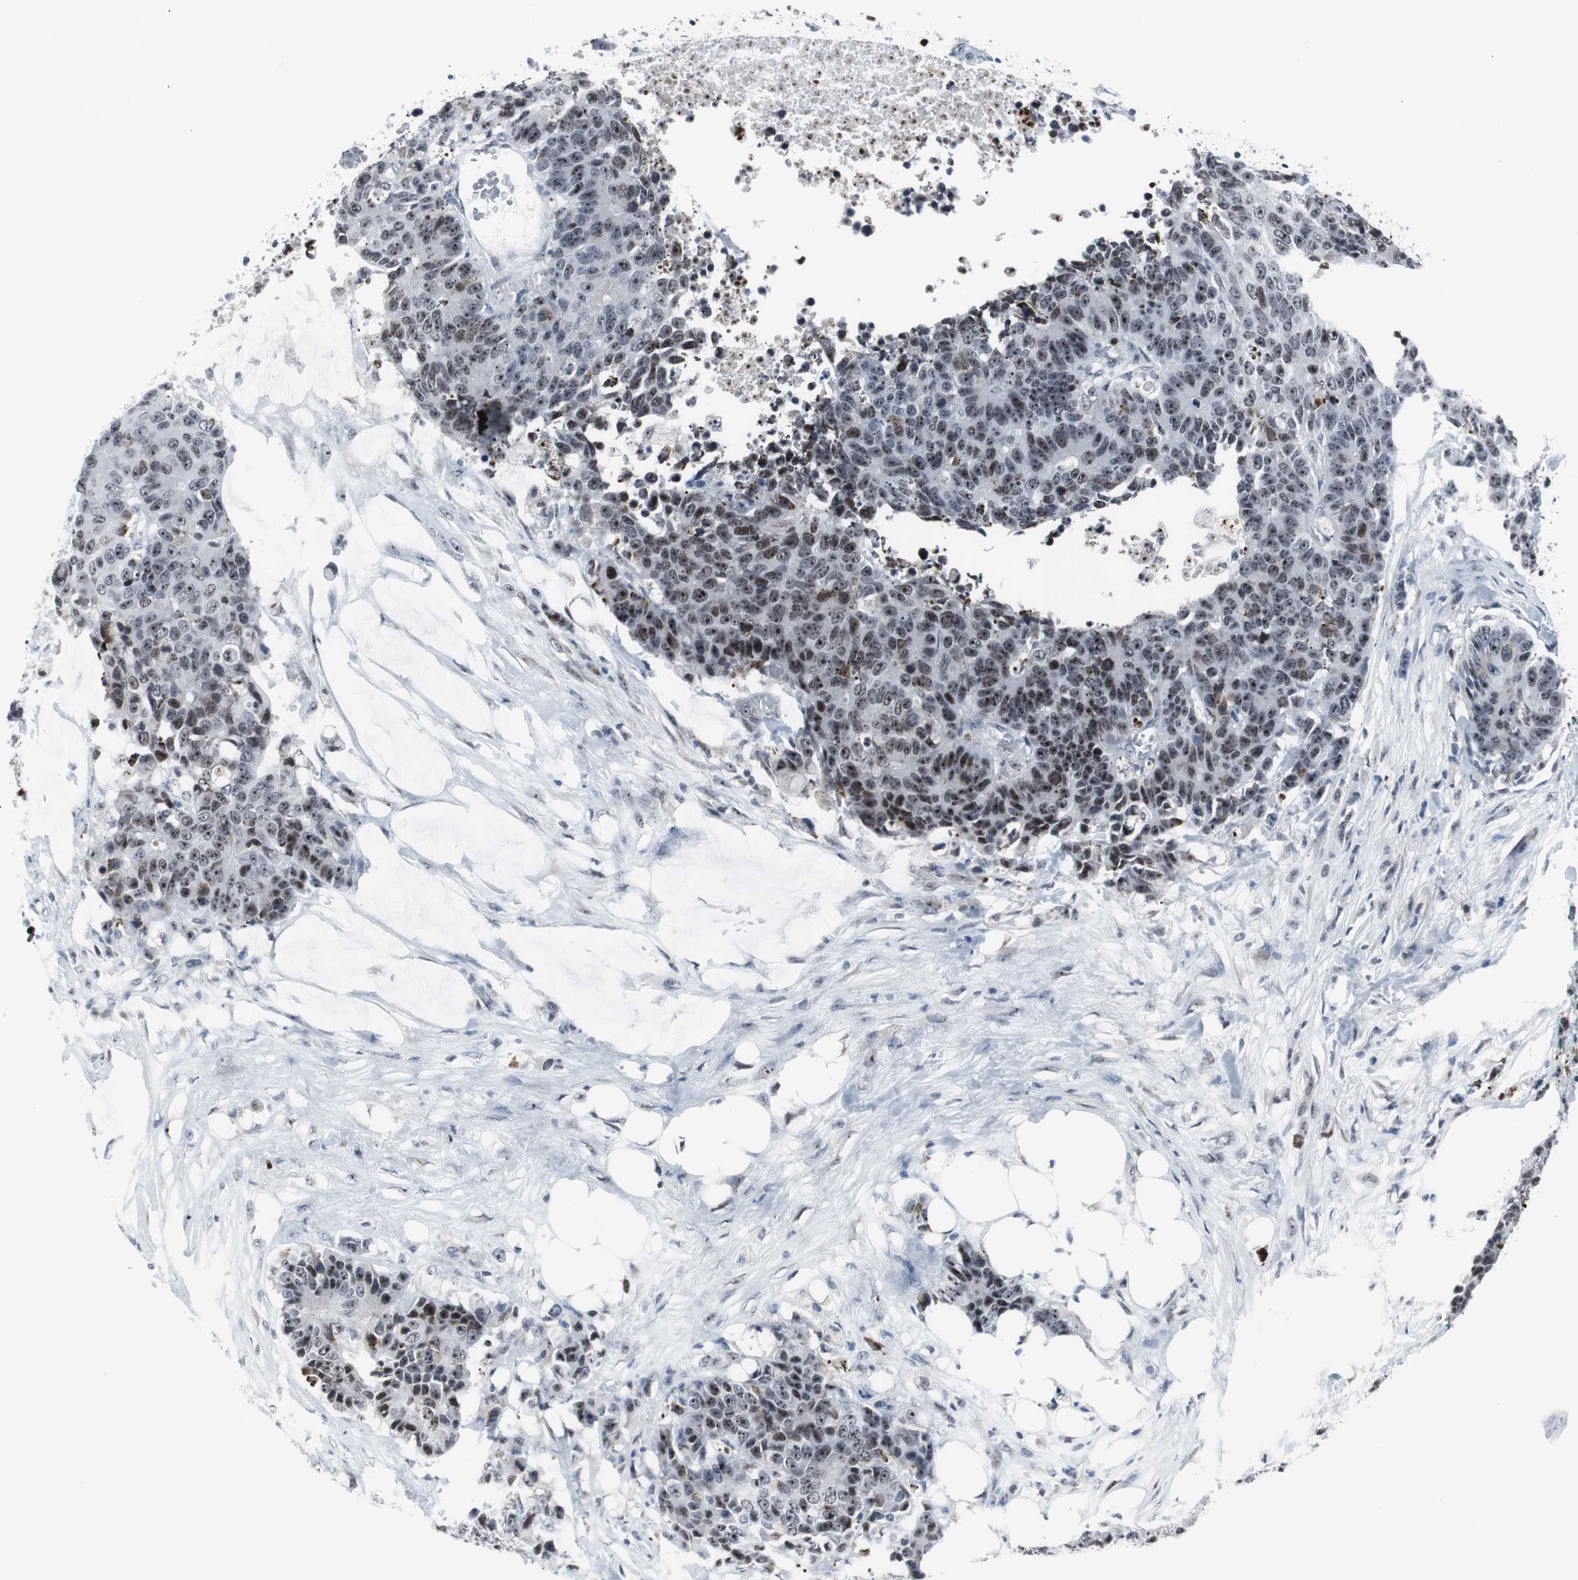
{"staining": {"intensity": "moderate", "quantity": ">75%", "location": "nuclear"}, "tissue": "colorectal cancer", "cell_type": "Tumor cells", "image_type": "cancer", "snomed": [{"axis": "morphology", "description": "Adenocarcinoma, NOS"}, {"axis": "topography", "description": "Colon"}], "caption": "Colorectal cancer (adenocarcinoma) stained for a protein (brown) demonstrates moderate nuclear positive expression in approximately >75% of tumor cells.", "gene": "DOK1", "patient": {"sex": "female", "age": 86}}